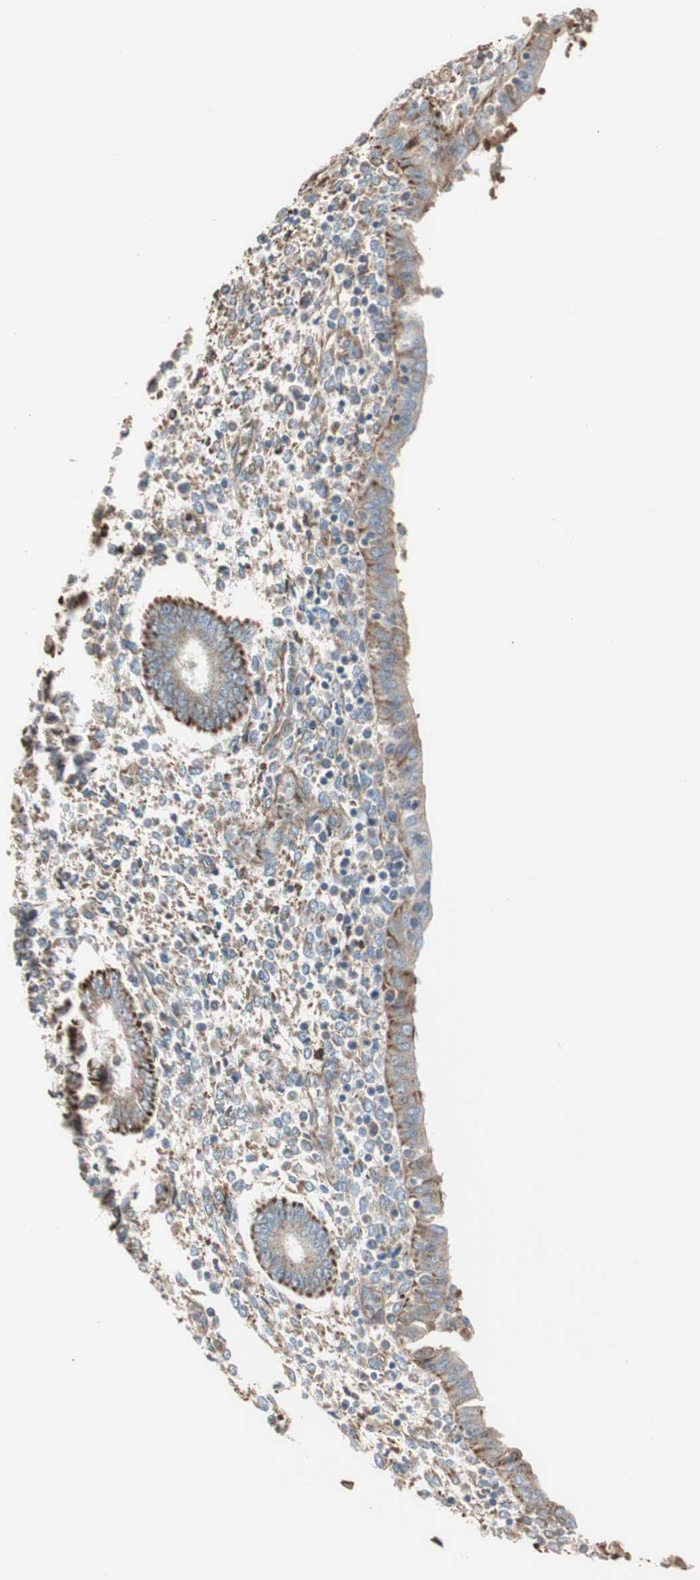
{"staining": {"intensity": "weak", "quantity": "25%-75%", "location": "cytoplasmic/membranous"}, "tissue": "endometrium", "cell_type": "Cells in endometrial stroma", "image_type": "normal", "snomed": [{"axis": "morphology", "description": "Normal tissue, NOS"}, {"axis": "topography", "description": "Endometrium"}], "caption": "Protein staining of benign endometrium shows weak cytoplasmic/membranous expression in approximately 25%-75% of cells in endometrial stroma.", "gene": "SRCIN1", "patient": {"sex": "female", "age": 35}}